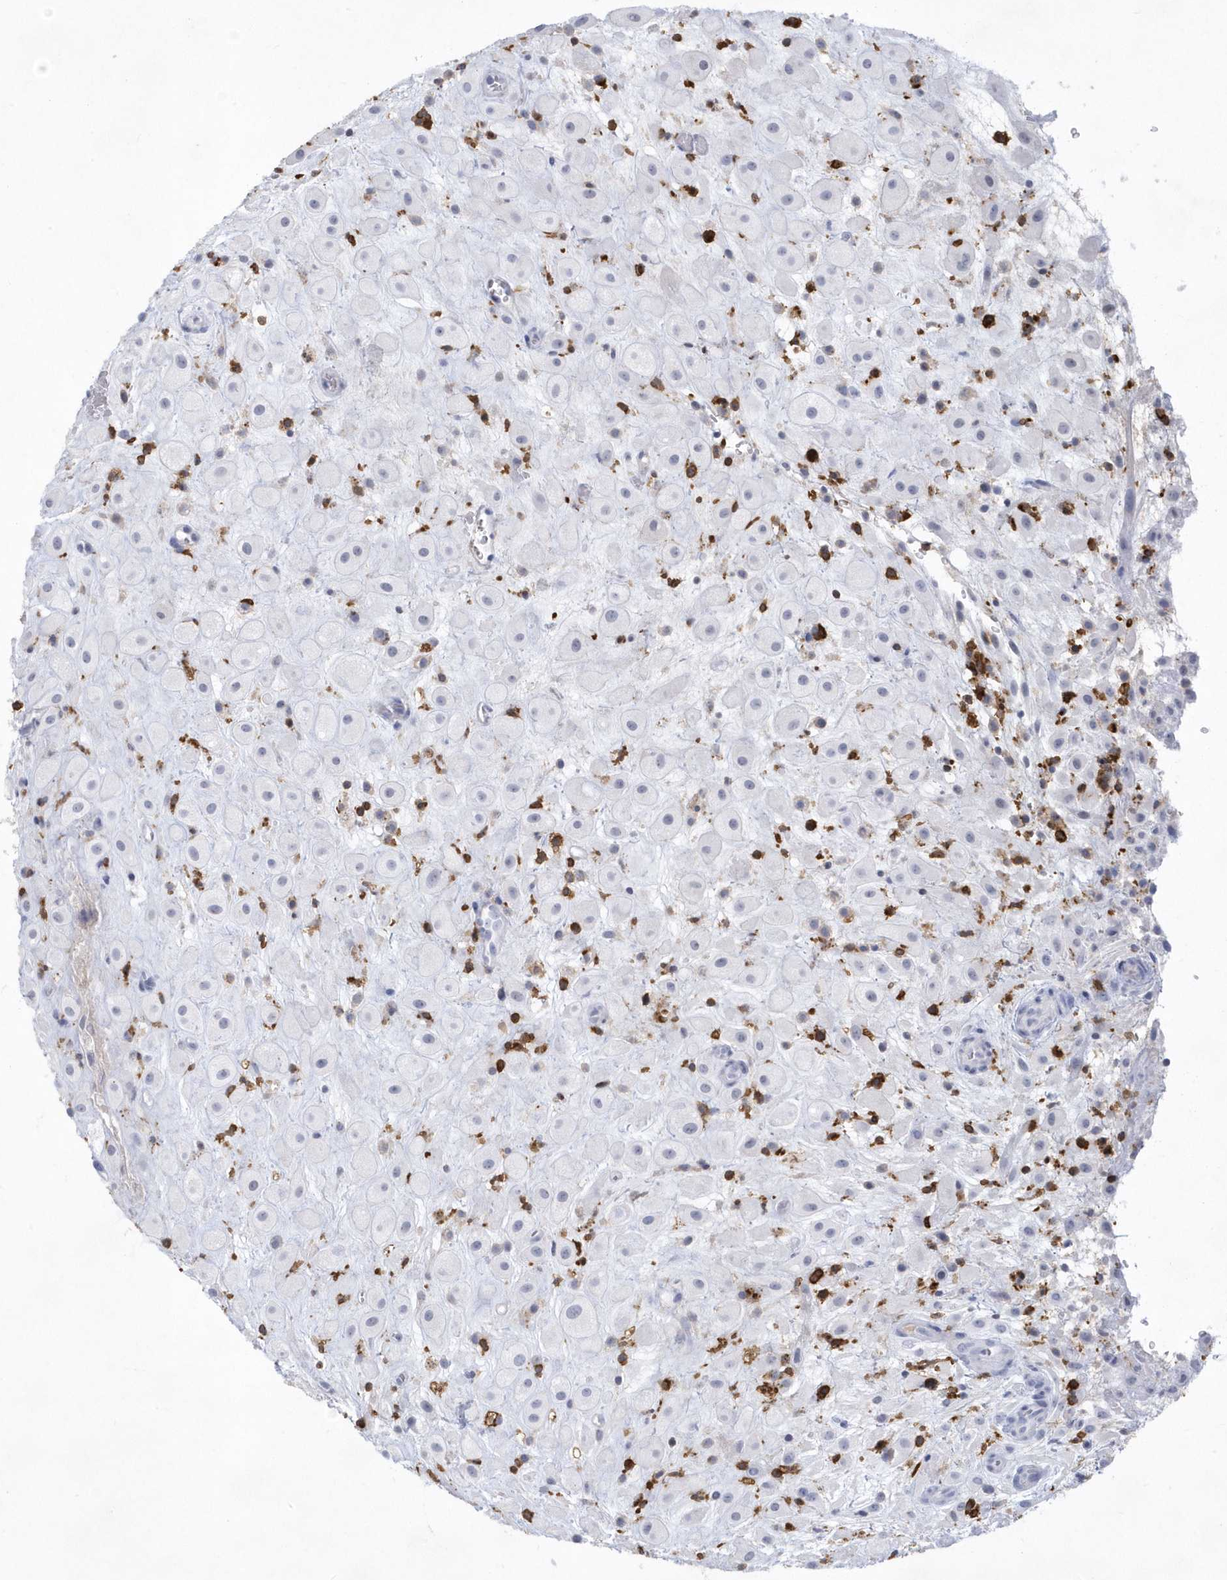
{"staining": {"intensity": "negative", "quantity": "none", "location": "none"}, "tissue": "placenta", "cell_type": "Decidual cells", "image_type": "normal", "snomed": [{"axis": "morphology", "description": "Normal tissue, NOS"}, {"axis": "topography", "description": "Placenta"}], "caption": "Normal placenta was stained to show a protein in brown. There is no significant positivity in decidual cells.", "gene": "PSD4", "patient": {"sex": "female", "age": 35}}